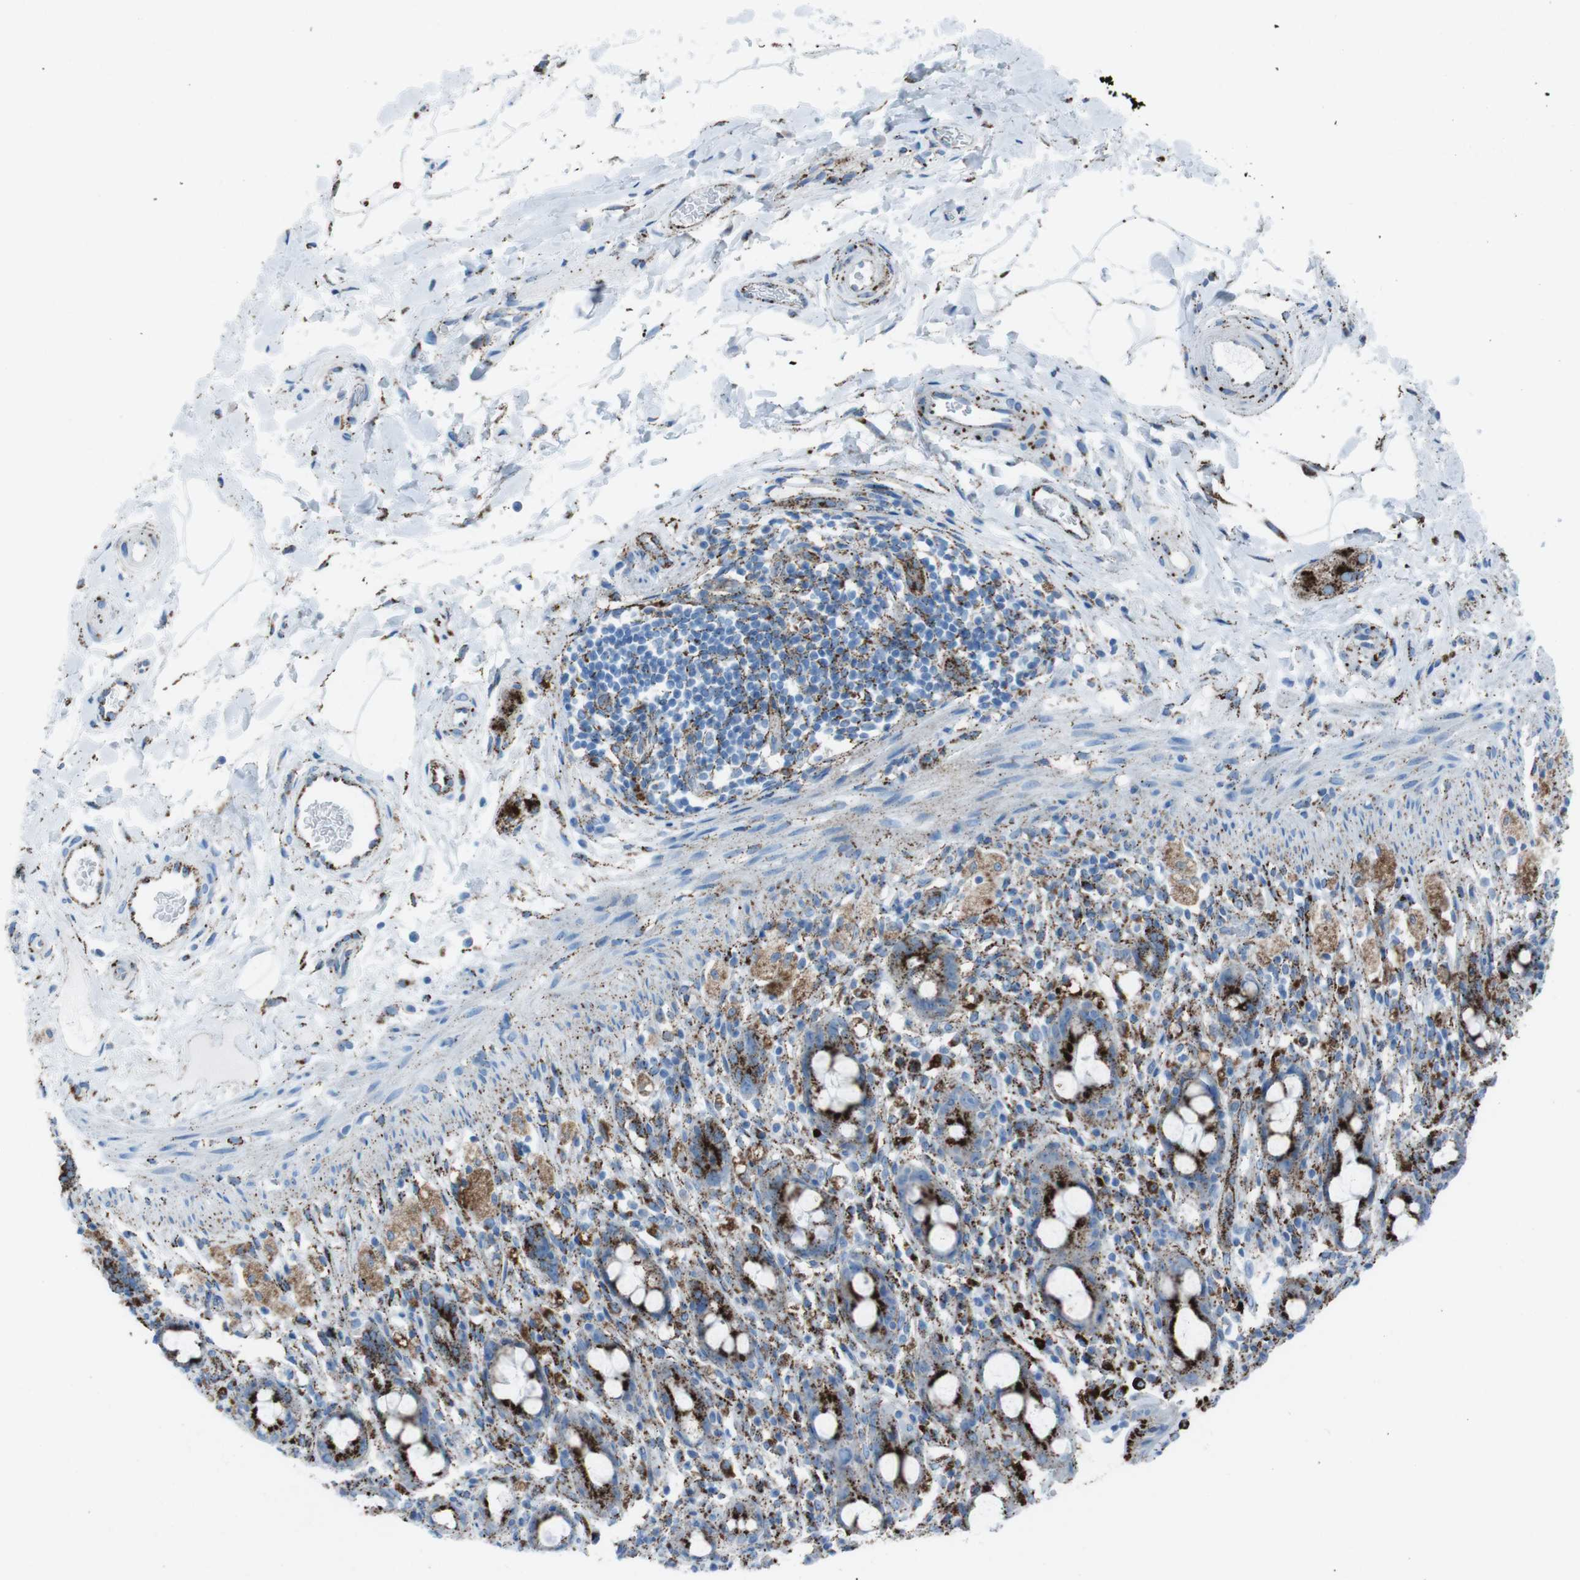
{"staining": {"intensity": "strong", "quantity": "25%-75%", "location": "cytoplasmic/membranous"}, "tissue": "rectum", "cell_type": "Glandular cells", "image_type": "normal", "snomed": [{"axis": "morphology", "description": "Normal tissue, NOS"}, {"axis": "topography", "description": "Rectum"}], "caption": "The micrograph reveals staining of unremarkable rectum, revealing strong cytoplasmic/membranous protein expression (brown color) within glandular cells. (IHC, brightfield microscopy, high magnification).", "gene": "SCARB2", "patient": {"sex": "male", "age": 44}}